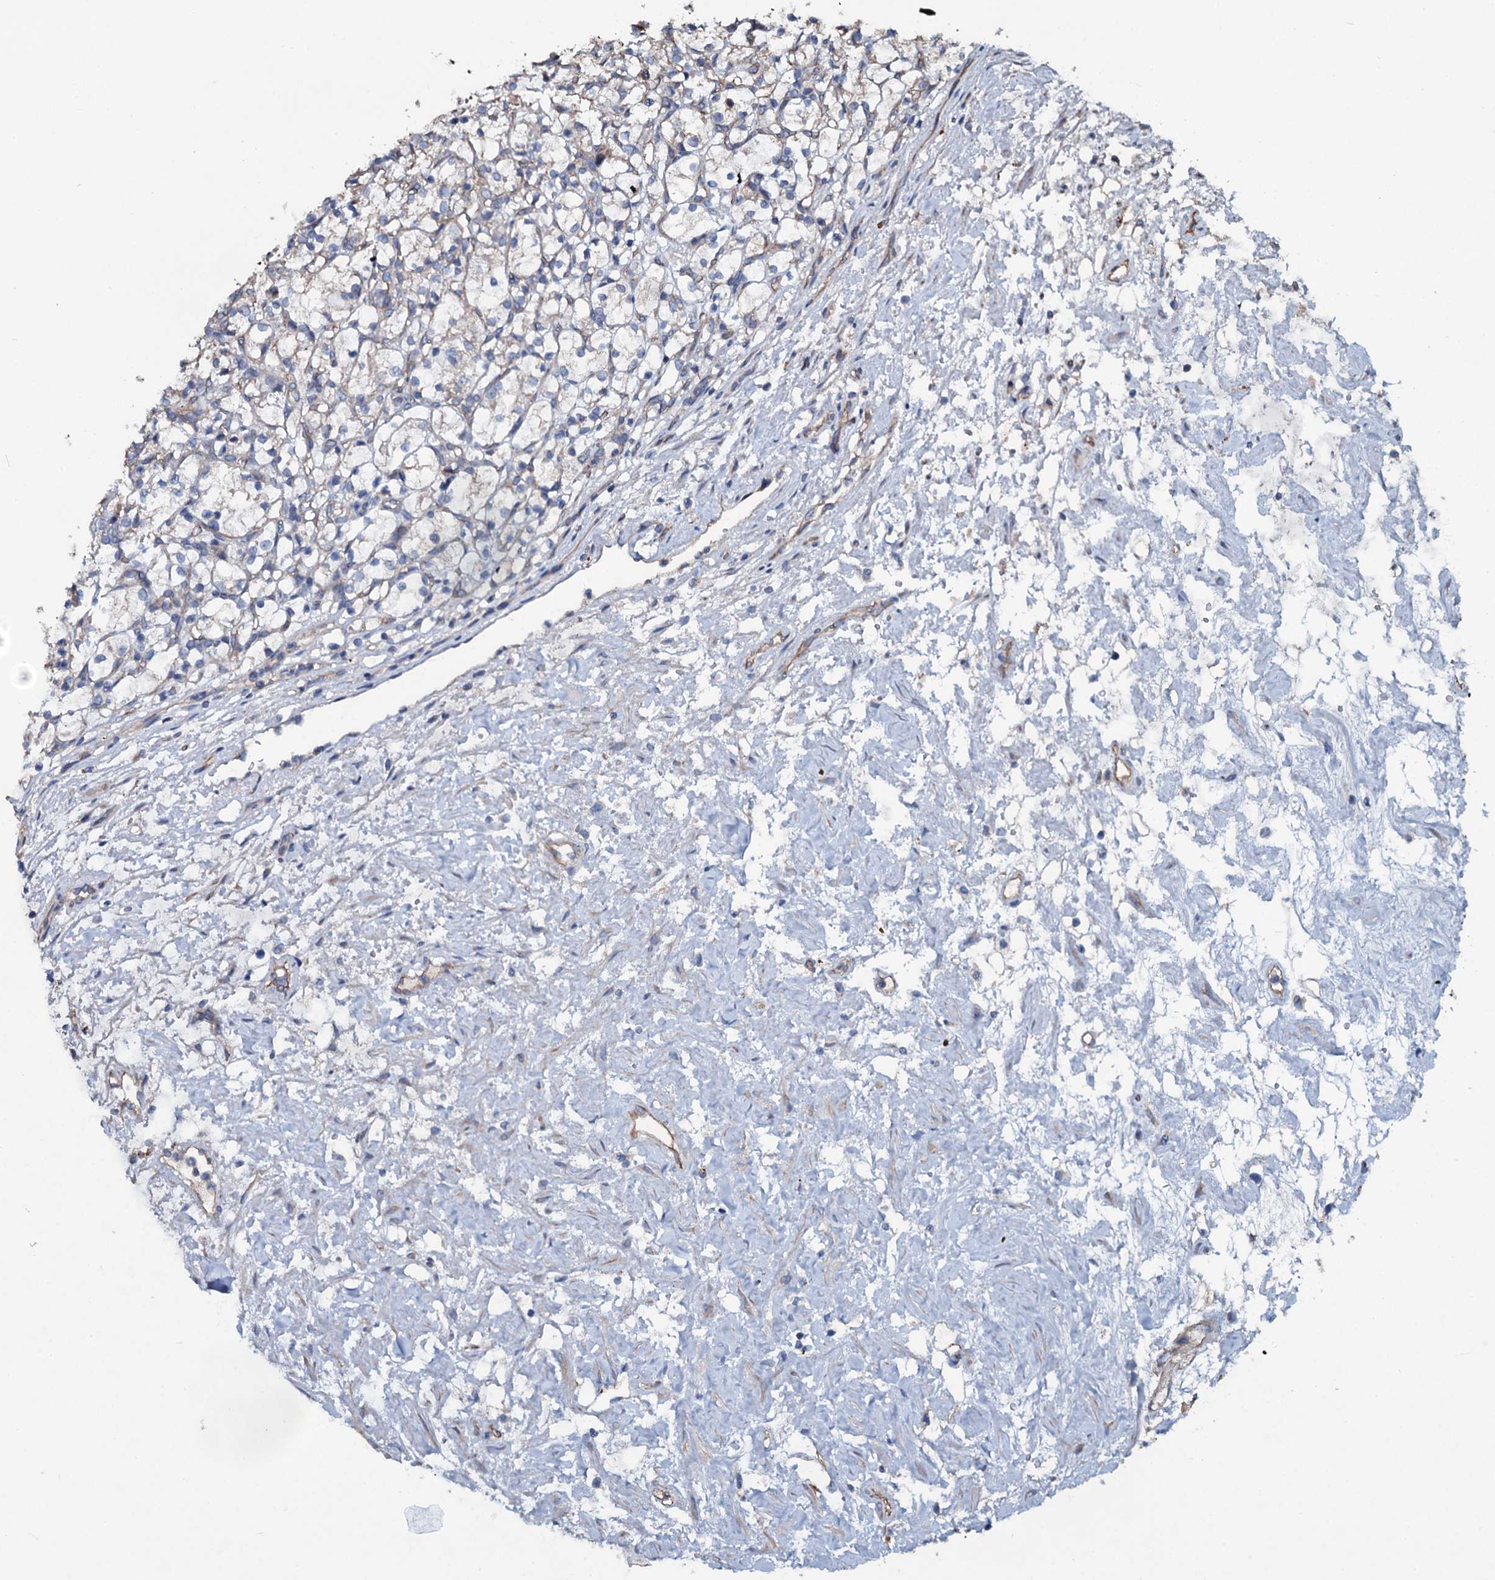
{"staining": {"intensity": "weak", "quantity": "<25%", "location": "cytoplasmic/membranous"}, "tissue": "renal cancer", "cell_type": "Tumor cells", "image_type": "cancer", "snomed": [{"axis": "morphology", "description": "Adenocarcinoma, NOS"}, {"axis": "topography", "description": "Kidney"}], "caption": "IHC micrograph of neoplastic tissue: renal adenocarcinoma stained with DAB reveals no significant protein staining in tumor cells.", "gene": "DMAC2", "patient": {"sex": "female", "age": 69}}